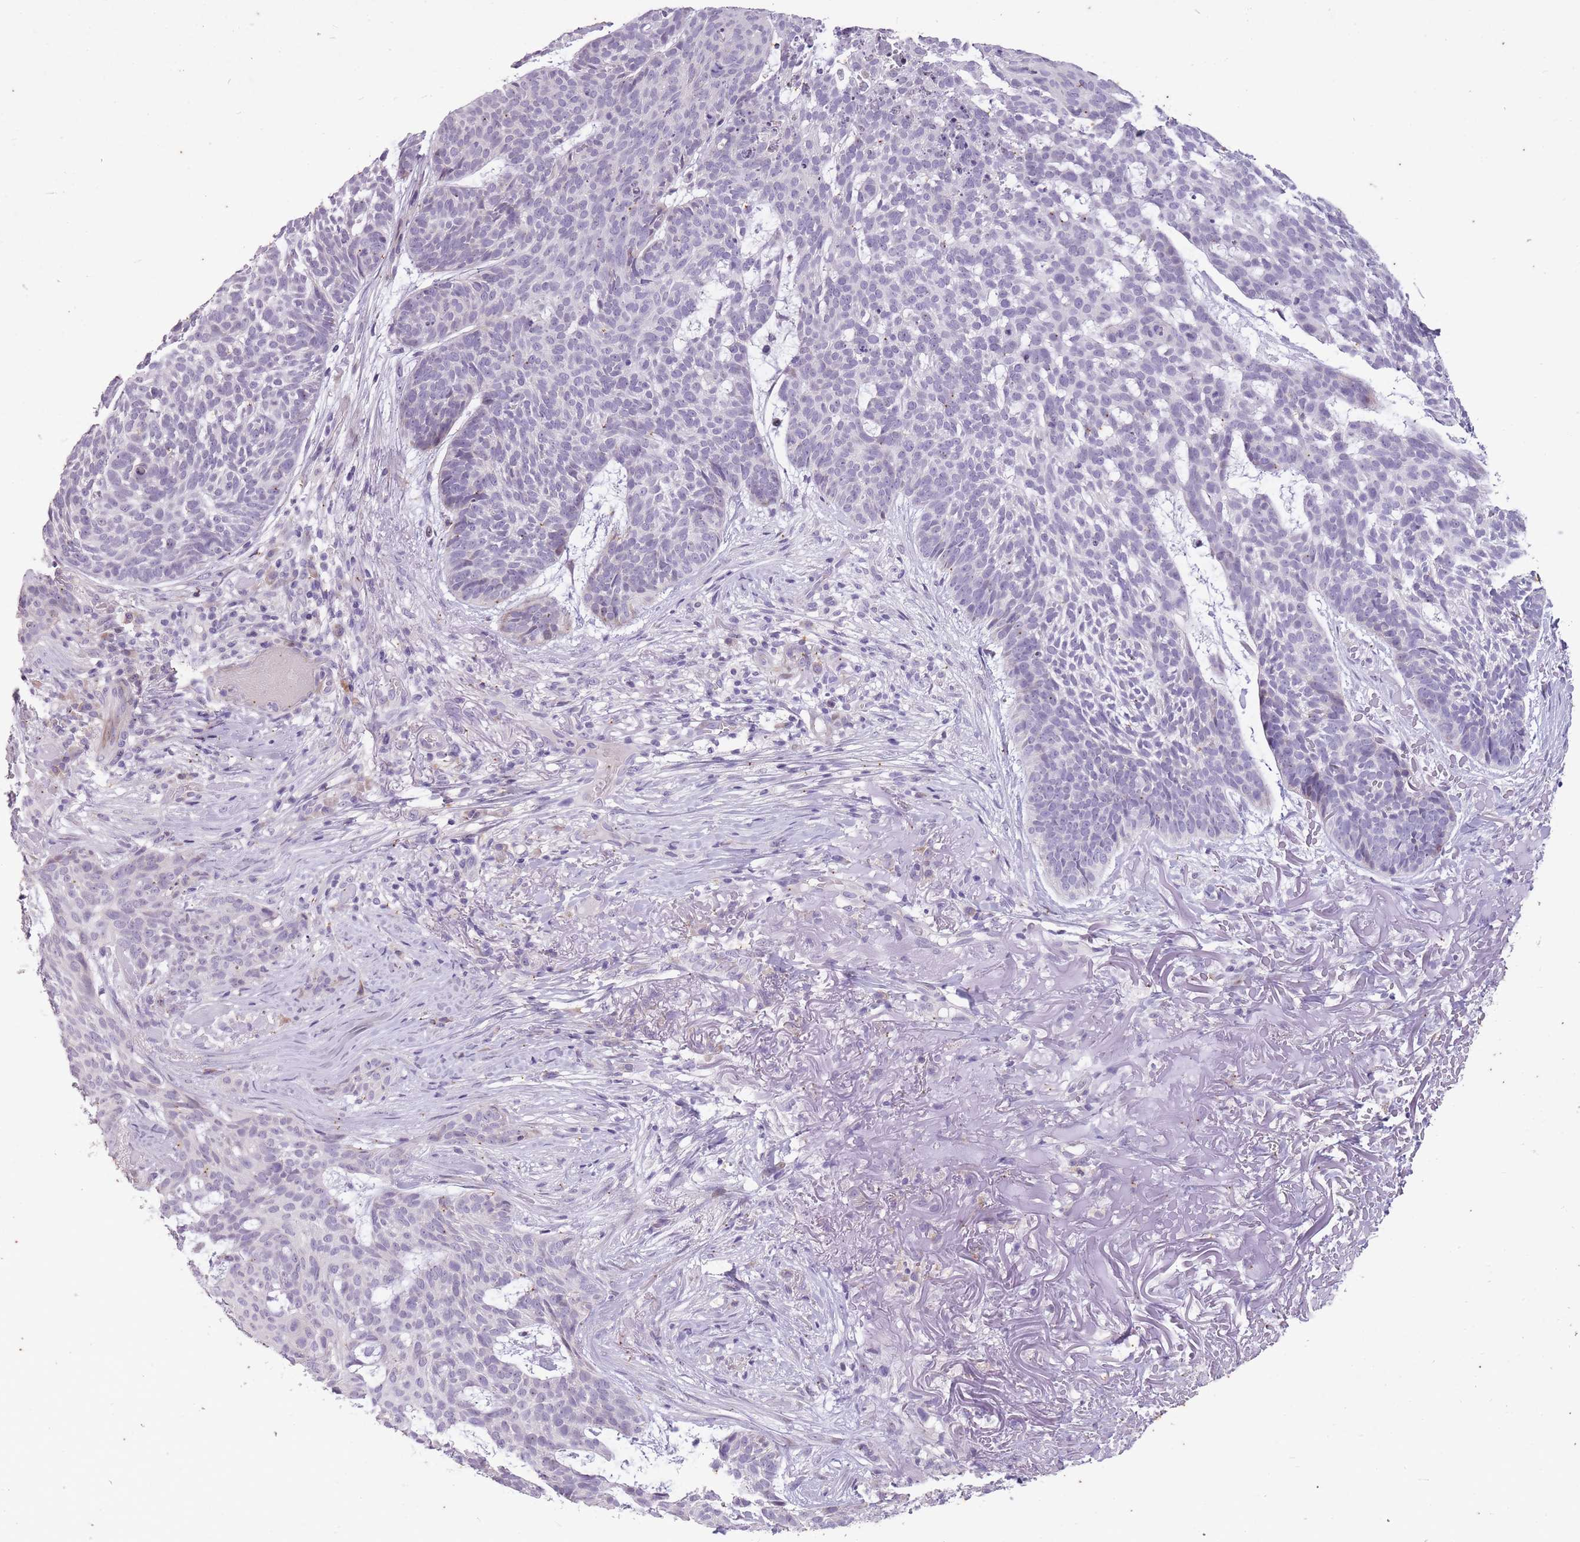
{"staining": {"intensity": "negative", "quantity": "none", "location": "none"}, "tissue": "skin cancer", "cell_type": "Tumor cells", "image_type": "cancer", "snomed": [{"axis": "morphology", "description": "Basal cell carcinoma"}, {"axis": "topography", "description": "Skin"}], "caption": "Tumor cells are negative for protein expression in human skin basal cell carcinoma.", "gene": "CNTNAP3", "patient": {"sex": "female", "age": 89}}